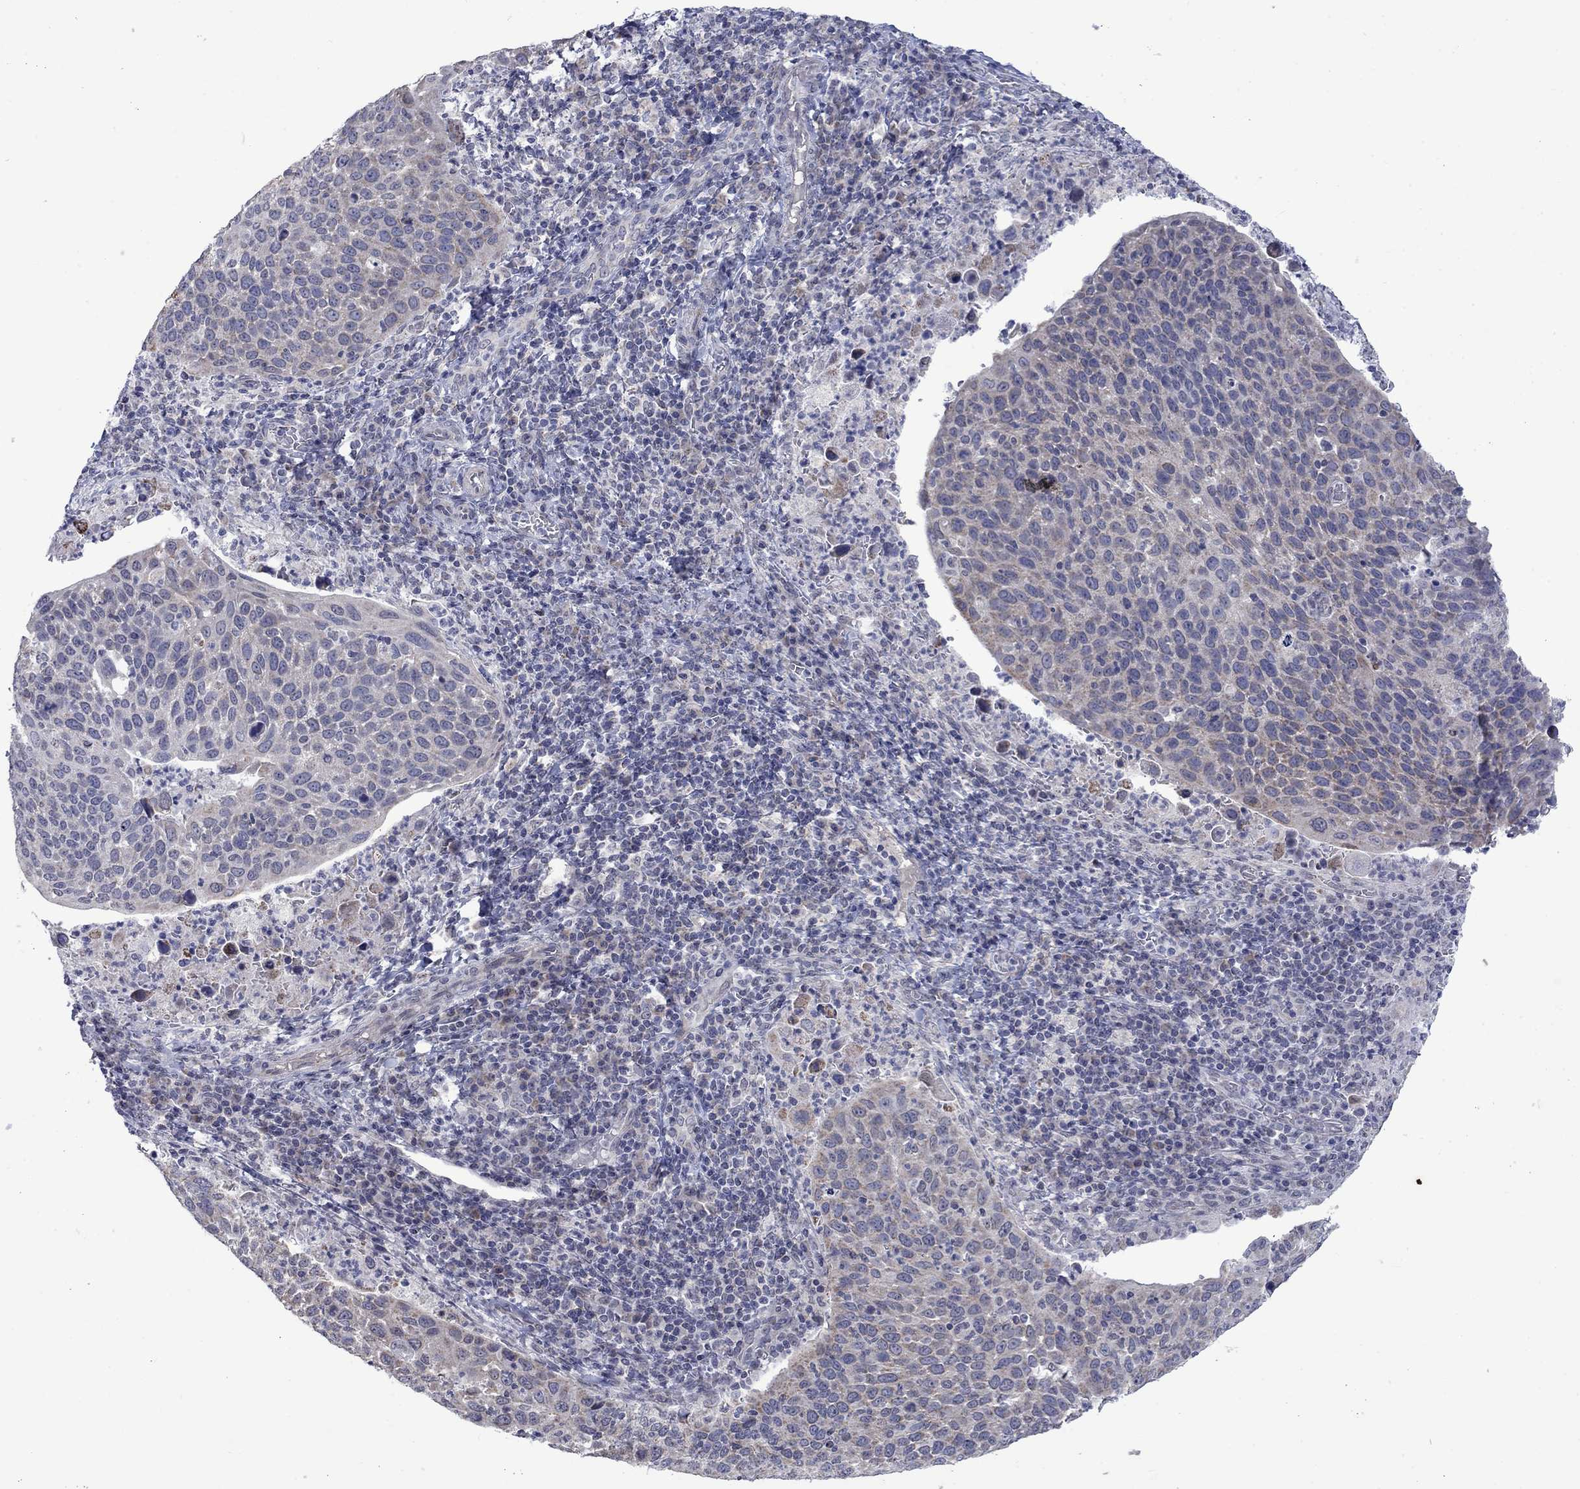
{"staining": {"intensity": "negative", "quantity": "none", "location": "none"}, "tissue": "cervical cancer", "cell_type": "Tumor cells", "image_type": "cancer", "snomed": [{"axis": "morphology", "description": "Squamous cell carcinoma, NOS"}, {"axis": "topography", "description": "Cervix"}], "caption": "DAB immunohistochemical staining of human cervical cancer shows no significant staining in tumor cells. (DAB immunohistochemistry visualized using brightfield microscopy, high magnification).", "gene": "KCNJ16", "patient": {"sex": "female", "age": 54}}